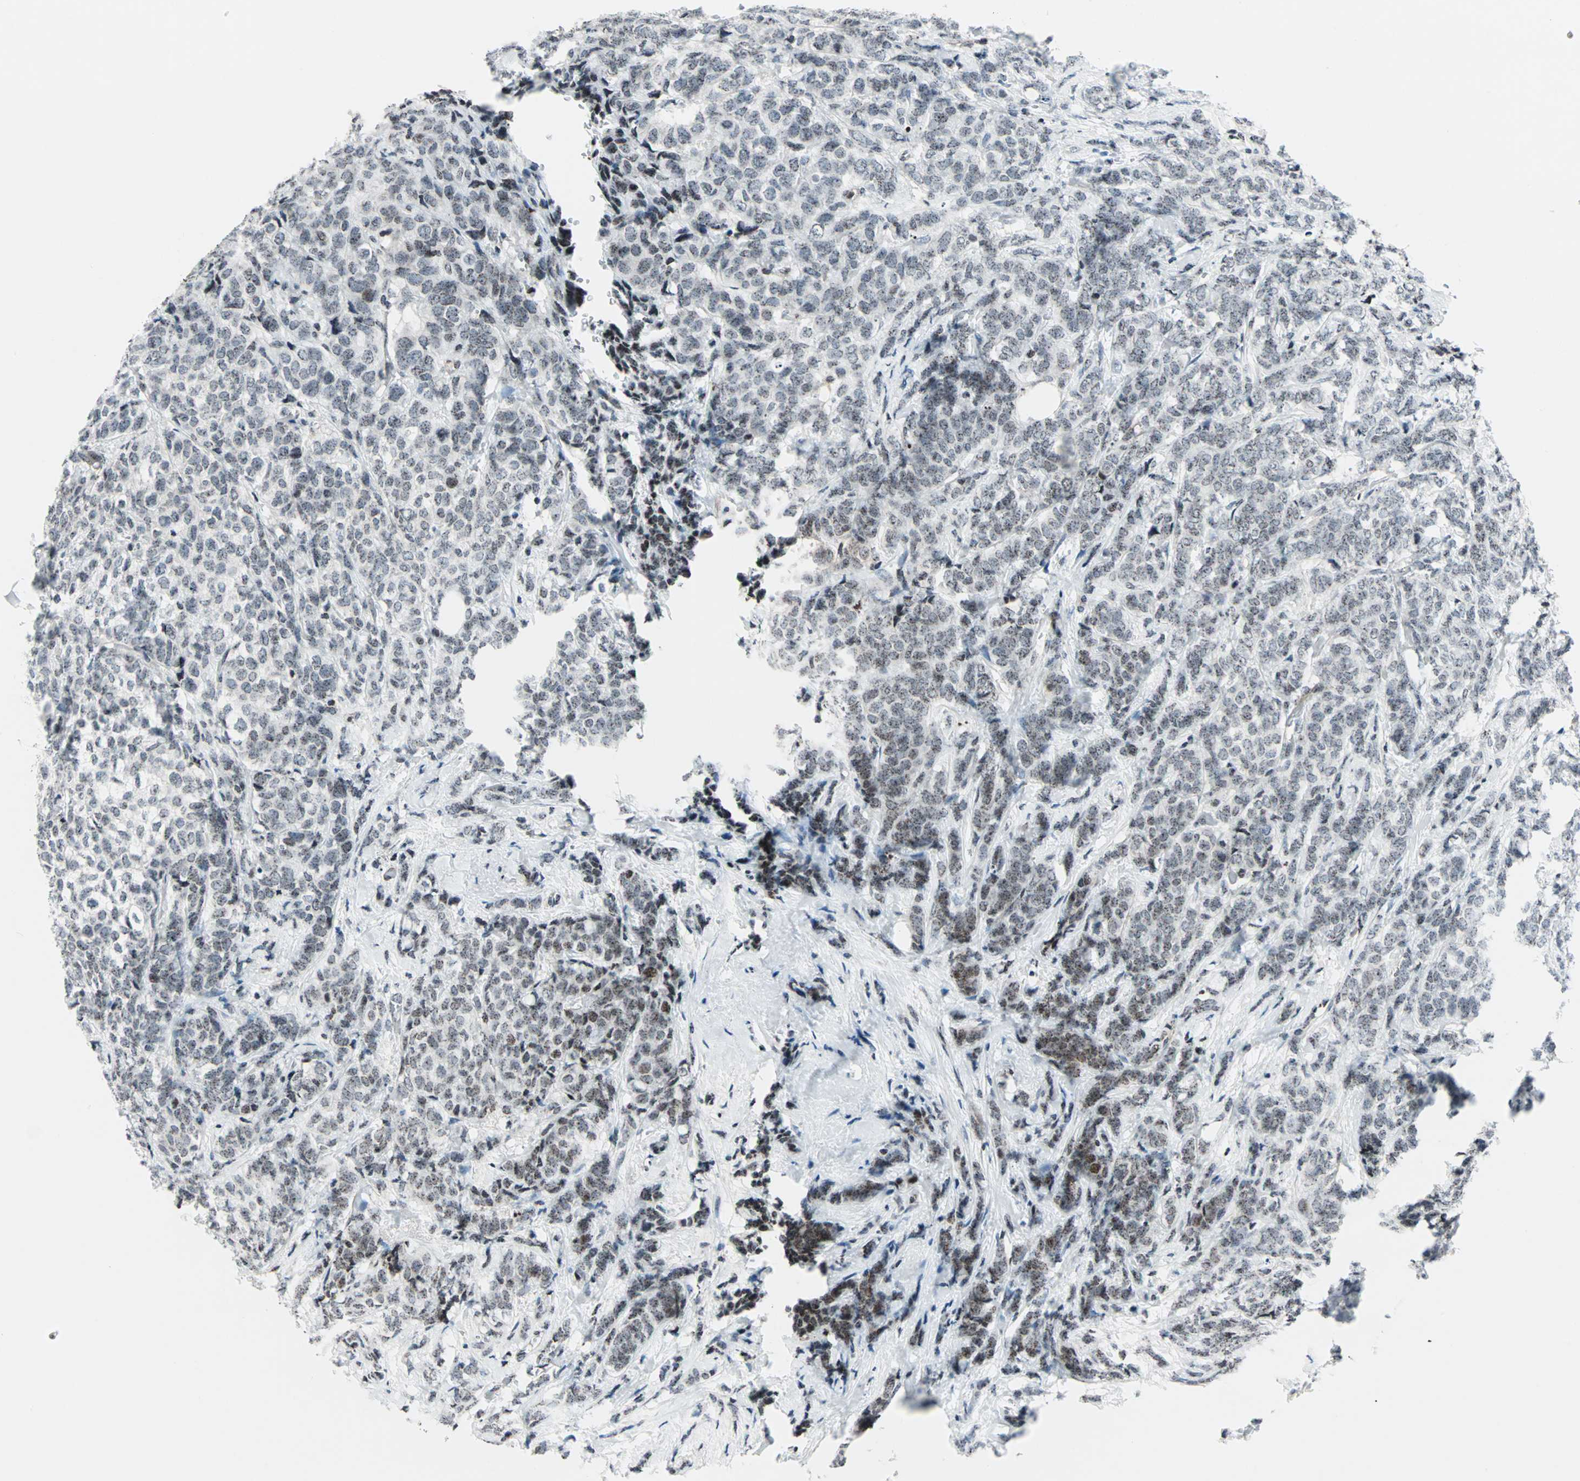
{"staining": {"intensity": "weak", "quantity": ">75%", "location": "nuclear"}, "tissue": "breast cancer", "cell_type": "Tumor cells", "image_type": "cancer", "snomed": [{"axis": "morphology", "description": "Lobular carcinoma"}, {"axis": "topography", "description": "Breast"}], "caption": "This is a histology image of IHC staining of breast cancer, which shows weak positivity in the nuclear of tumor cells.", "gene": "CENPA", "patient": {"sex": "female", "age": 60}}